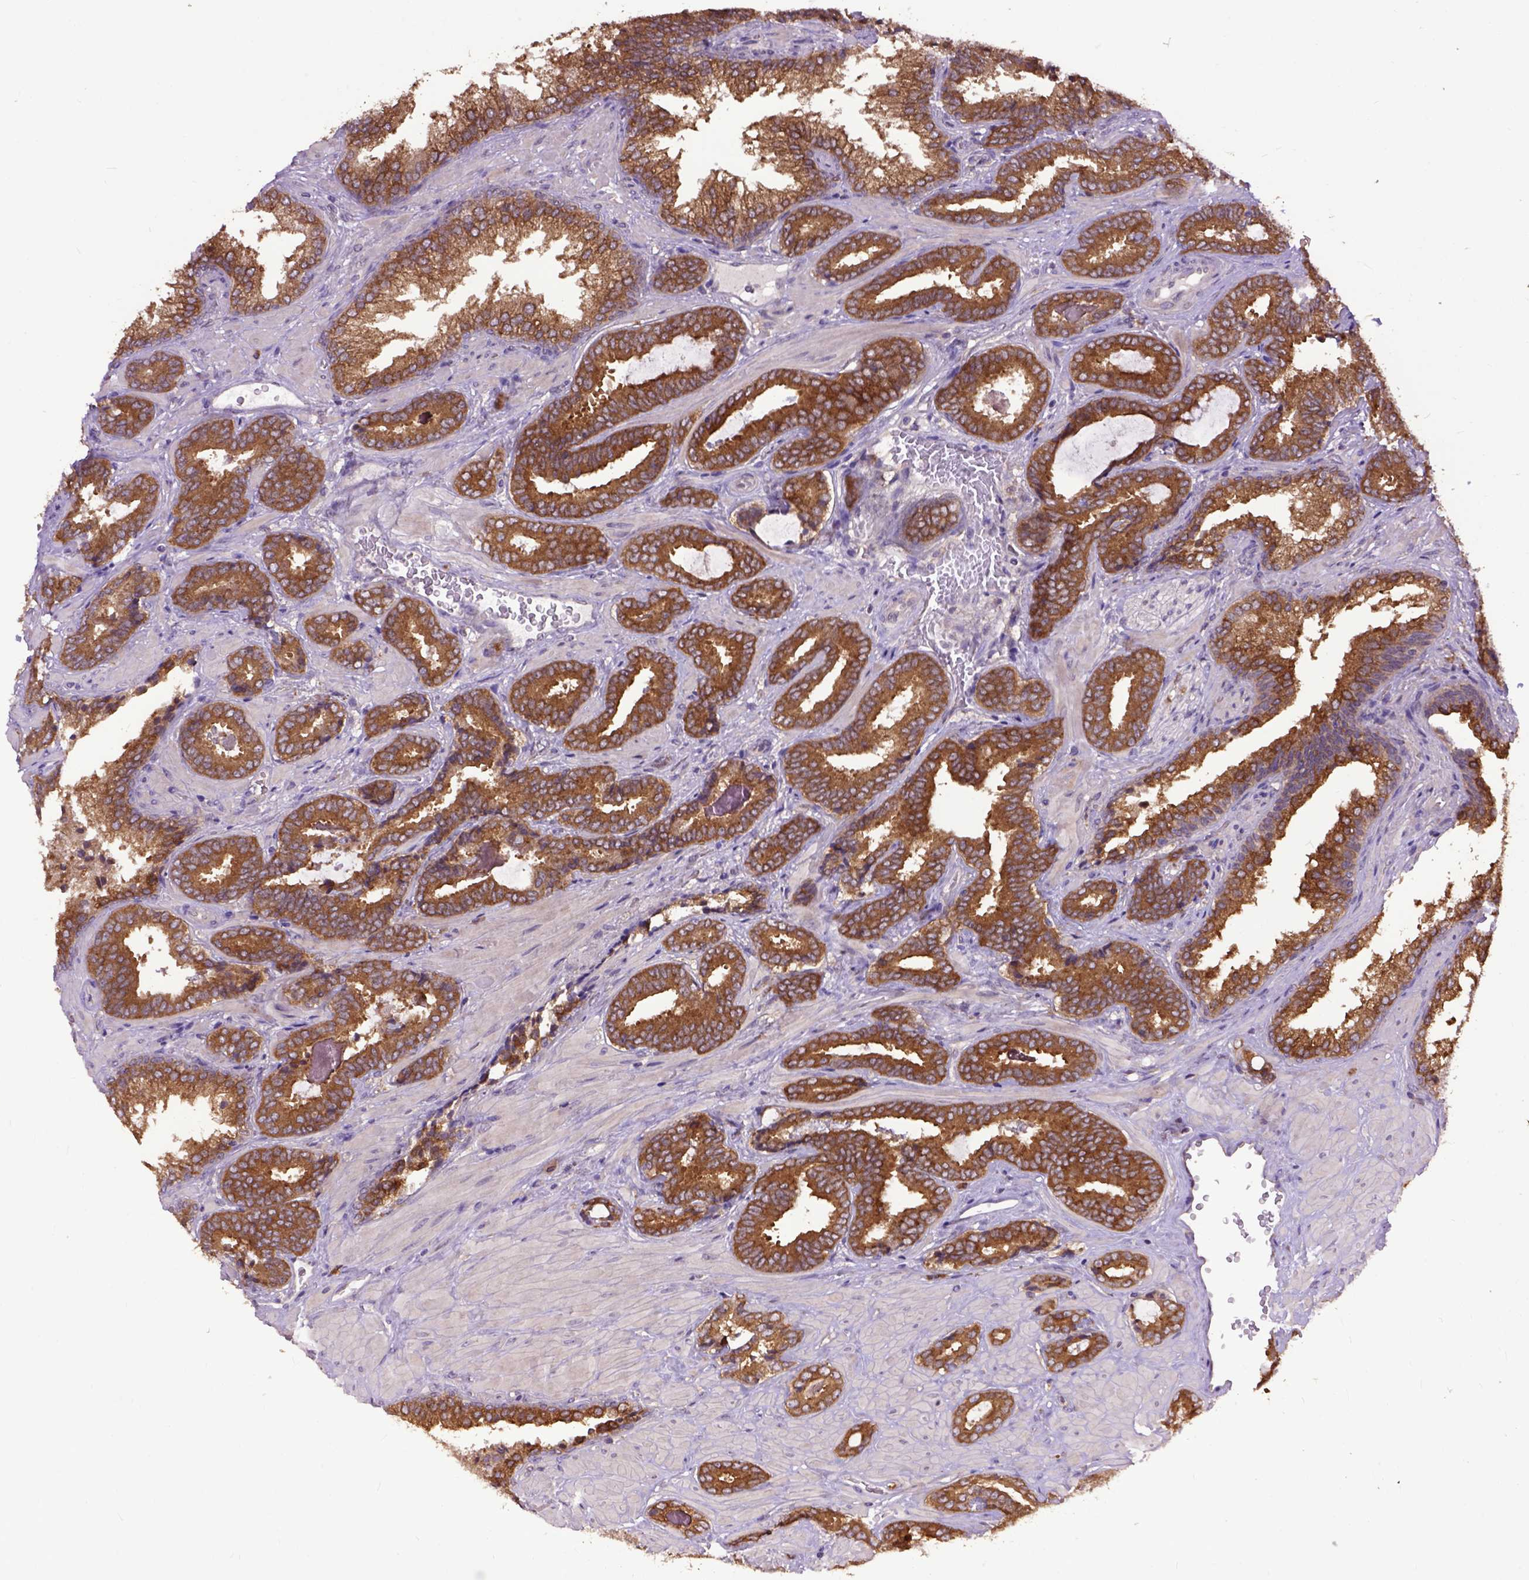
{"staining": {"intensity": "moderate", "quantity": ">75%", "location": "cytoplasmic/membranous"}, "tissue": "prostate cancer", "cell_type": "Tumor cells", "image_type": "cancer", "snomed": [{"axis": "morphology", "description": "Adenocarcinoma, Low grade"}, {"axis": "topography", "description": "Prostate"}], "caption": "Immunohistochemical staining of prostate cancer (low-grade adenocarcinoma) displays medium levels of moderate cytoplasmic/membranous positivity in about >75% of tumor cells.", "gene": "ARL1", "patient": {"sex": "male", "age": 61}}